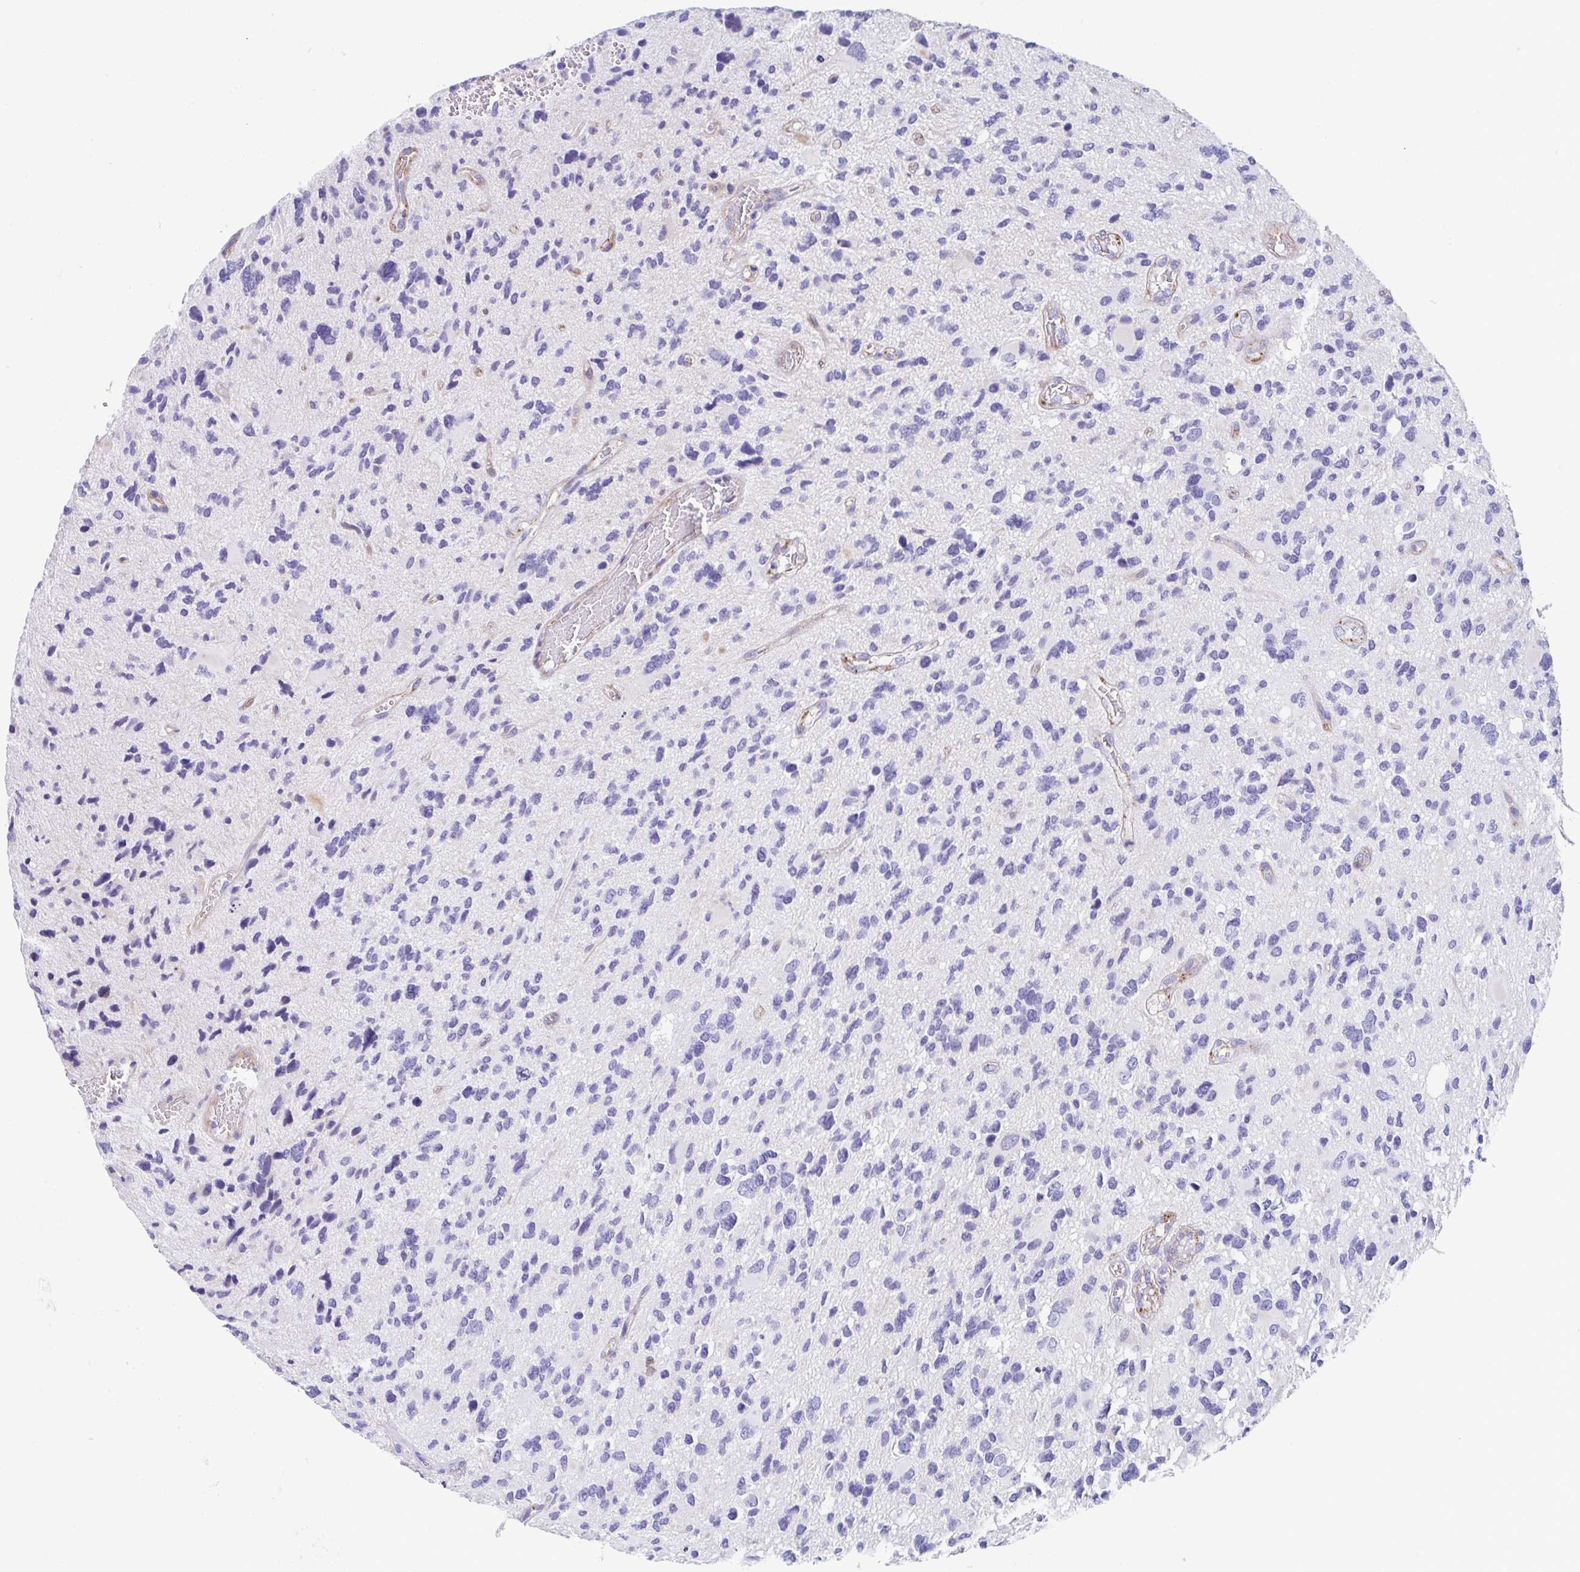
{"staining": {"intensity": "negative", "quantity": "none", "location": "none"}, "tissue": "glioma", "cell_type": "Tumor cells", "image_type": "cancer", "snomed": [{"axis": "morphology", "description": "Glioma, malignant, High grade"}, {"axis": "topography", "description": "Brain"}], "caption": "Immunohistochemistry micrograph of high-grade glioma (malignant) stained for a protein (brown), which shows no staining in tumor cells. (Immunohistochemistry (ihc), brightfield microscopy, high magnification).", "gene": "WDR72", "patient": {"sex": "female", "age": 11}}